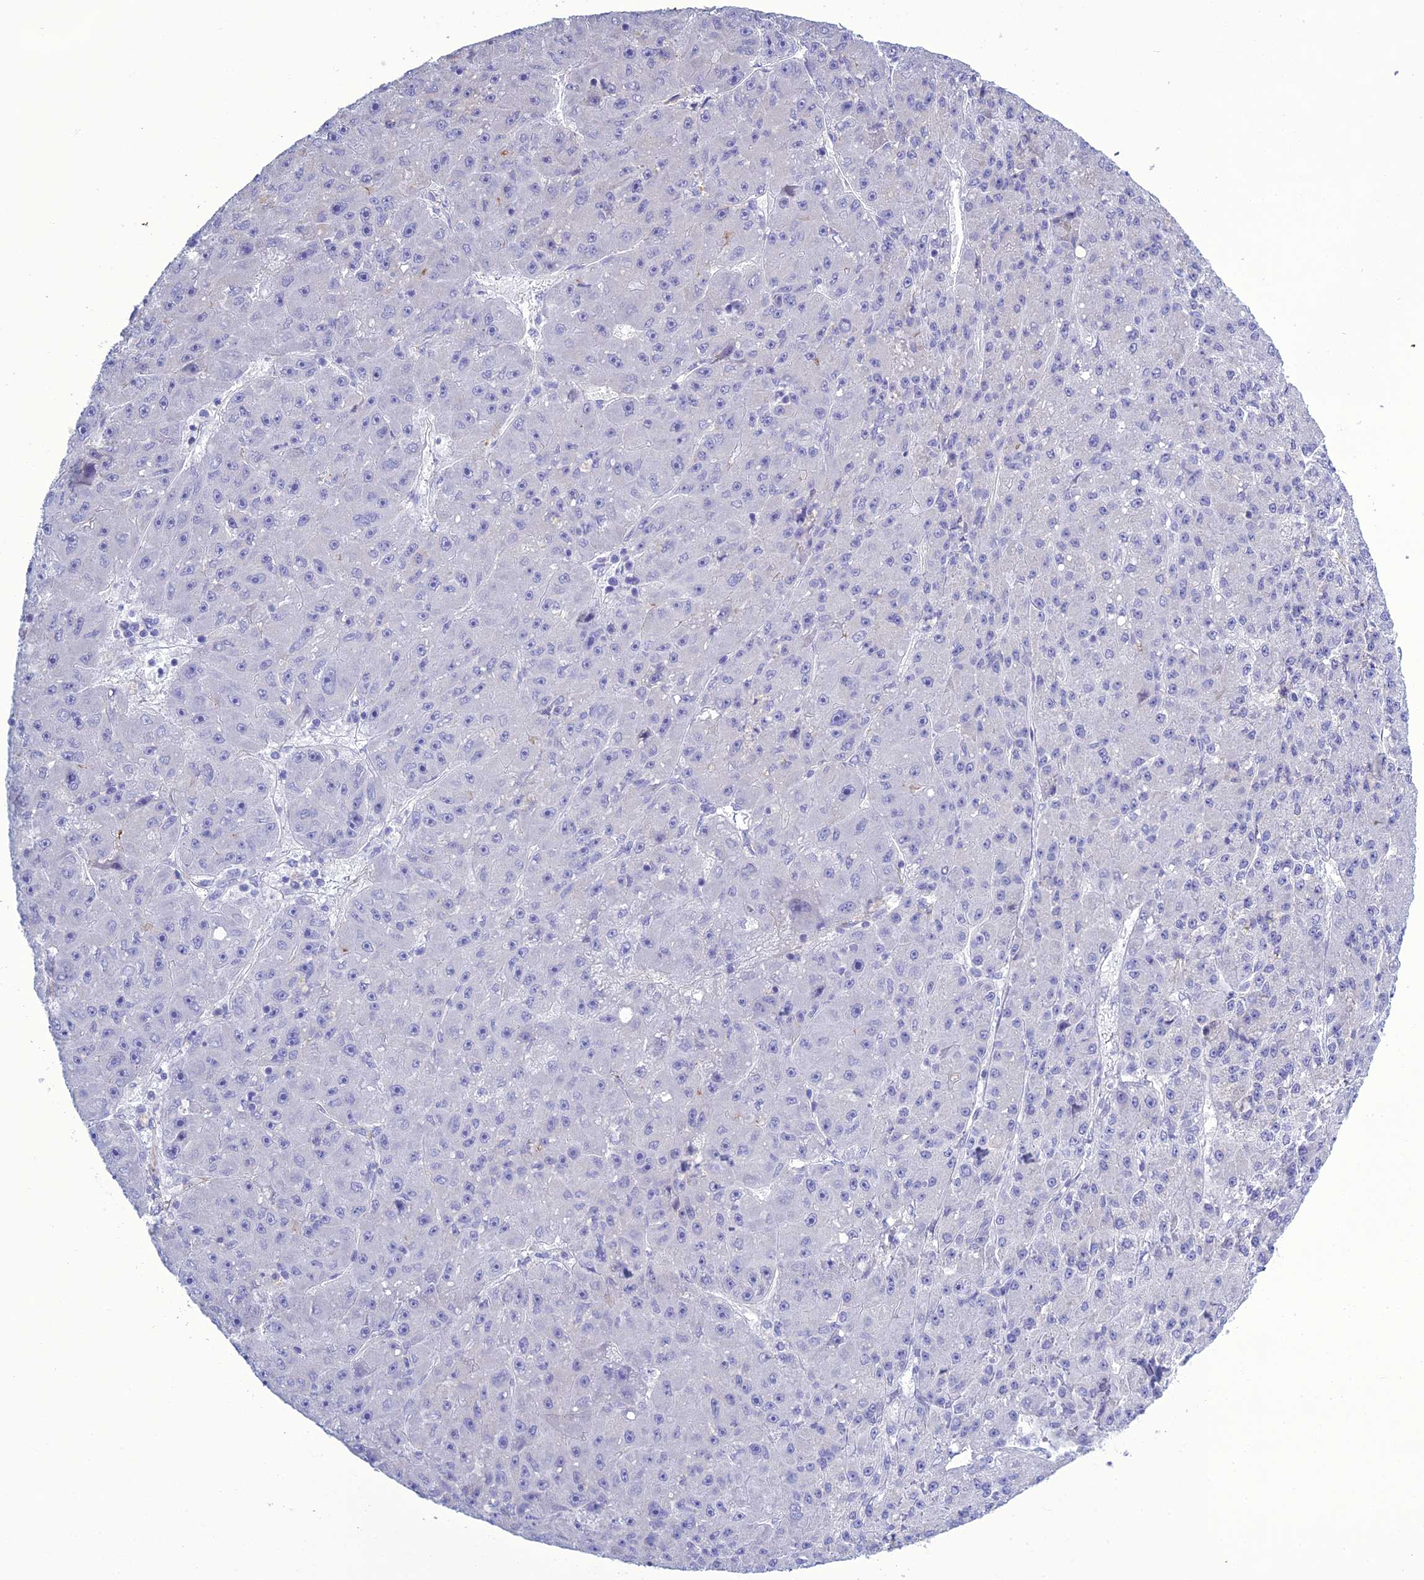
{"staining": {"intensity": "negative", "quantity": "none", "location": "none"}, "tissue": "liver cancer", "cell_type": "Tumor cells", "image_type": "cancer", "snomed": [{"axis": "morphology", "description": "Carcinoma, Hepatocellular, NOS"}, {"axis": "topography", "description": "Liver"}], "caption": "There is no significant staining in tumor cells of hepatocellular carcinoma (liver).", "gene": "ACE", "patient": {"sex": "male", "age": 67}}